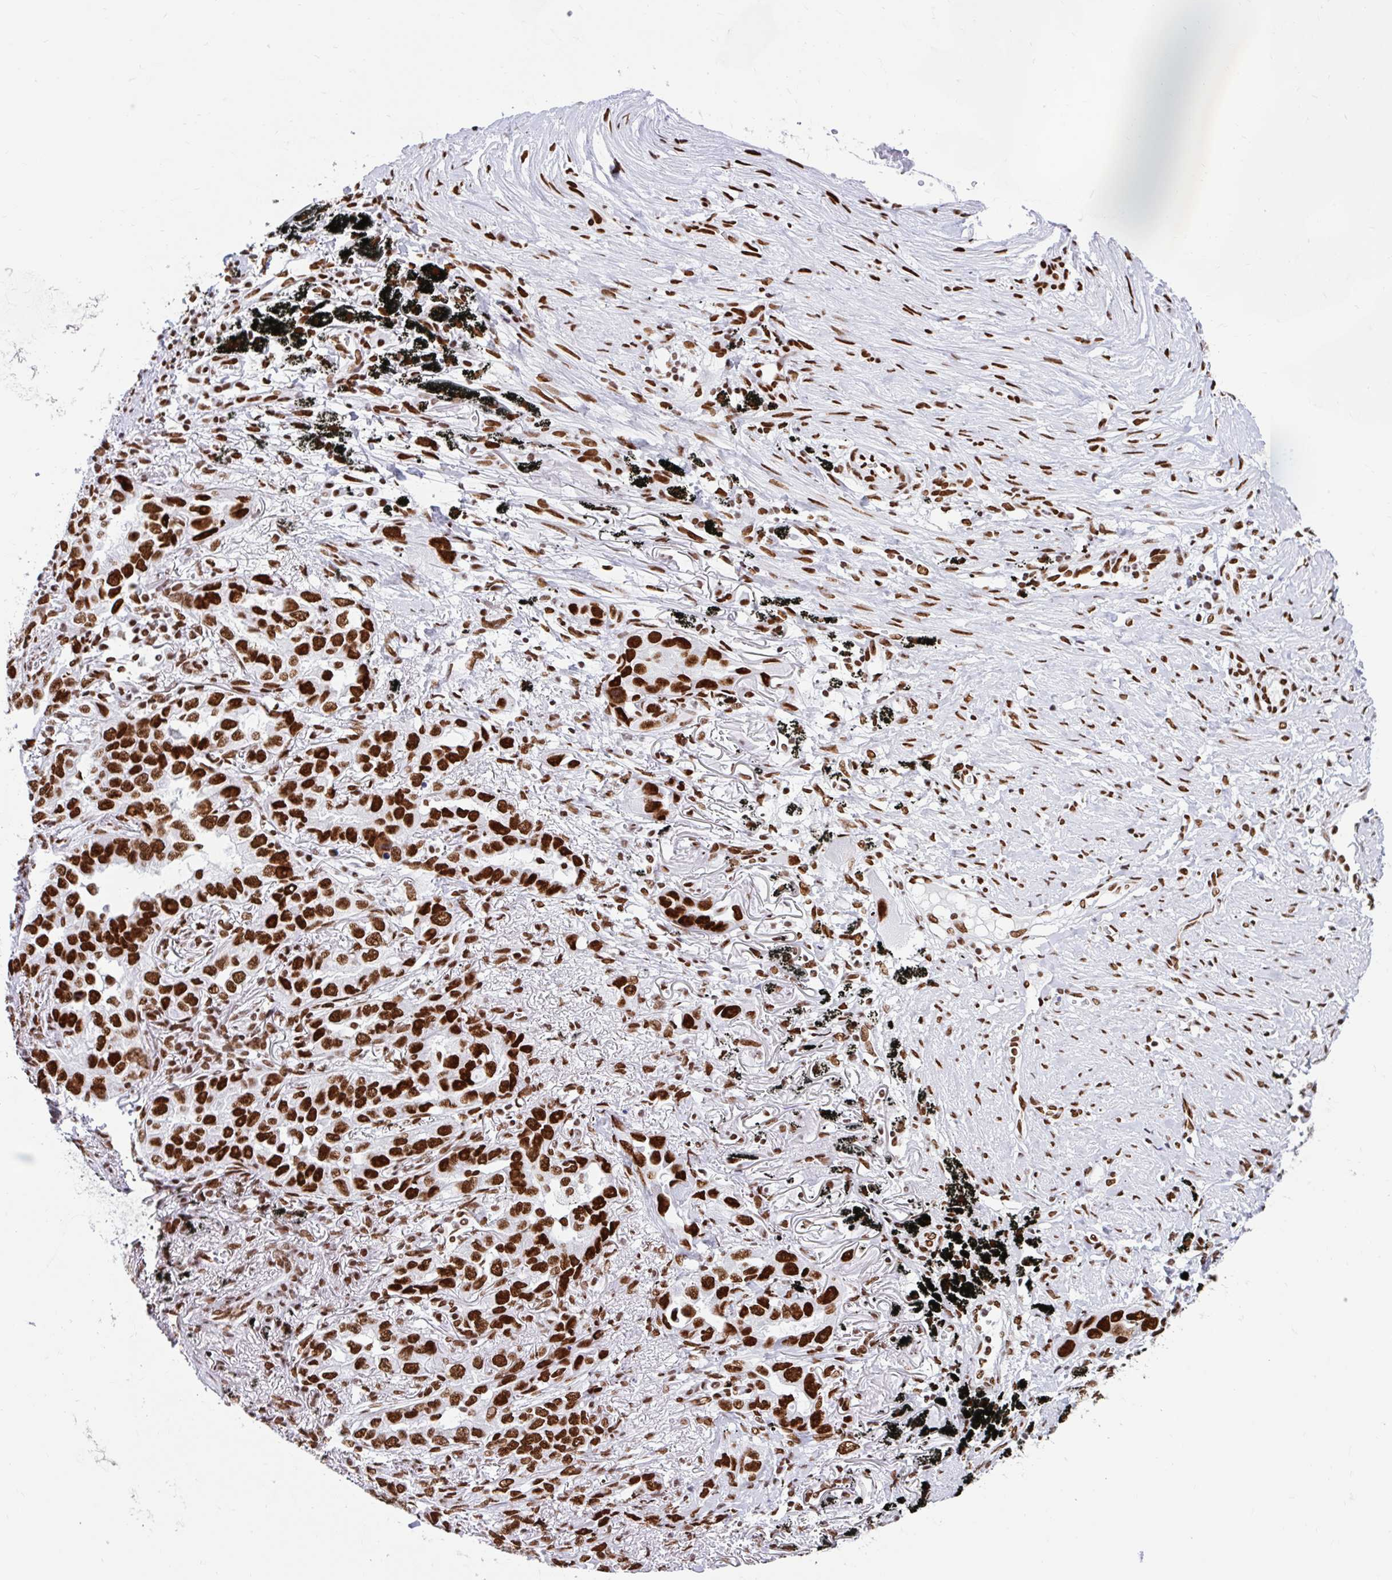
{"staining": {"intensity": "strong", "quantity": ">75%", "location": "nuclear"}, "tissue": "lung cancer", "cell_type": "Tumor cells", "image_type": "cancer", "snomed": [{"axis": "morphology", "description": "Adenocarcinoma, NOS"}, {"axis": "topography", "description": "Lung"}], "caption": "The micrograph shows a brown stain indicating the presence of a protein in the nuclear of tumor cells in adenocarcinoma (lung). Using DAB (brown) and hematoxylin (blue) stains, captured at high magnification using brightfield microscopy.", "gene": "KHDRBS1", "patient": {"sex": "male", "age": 67}}